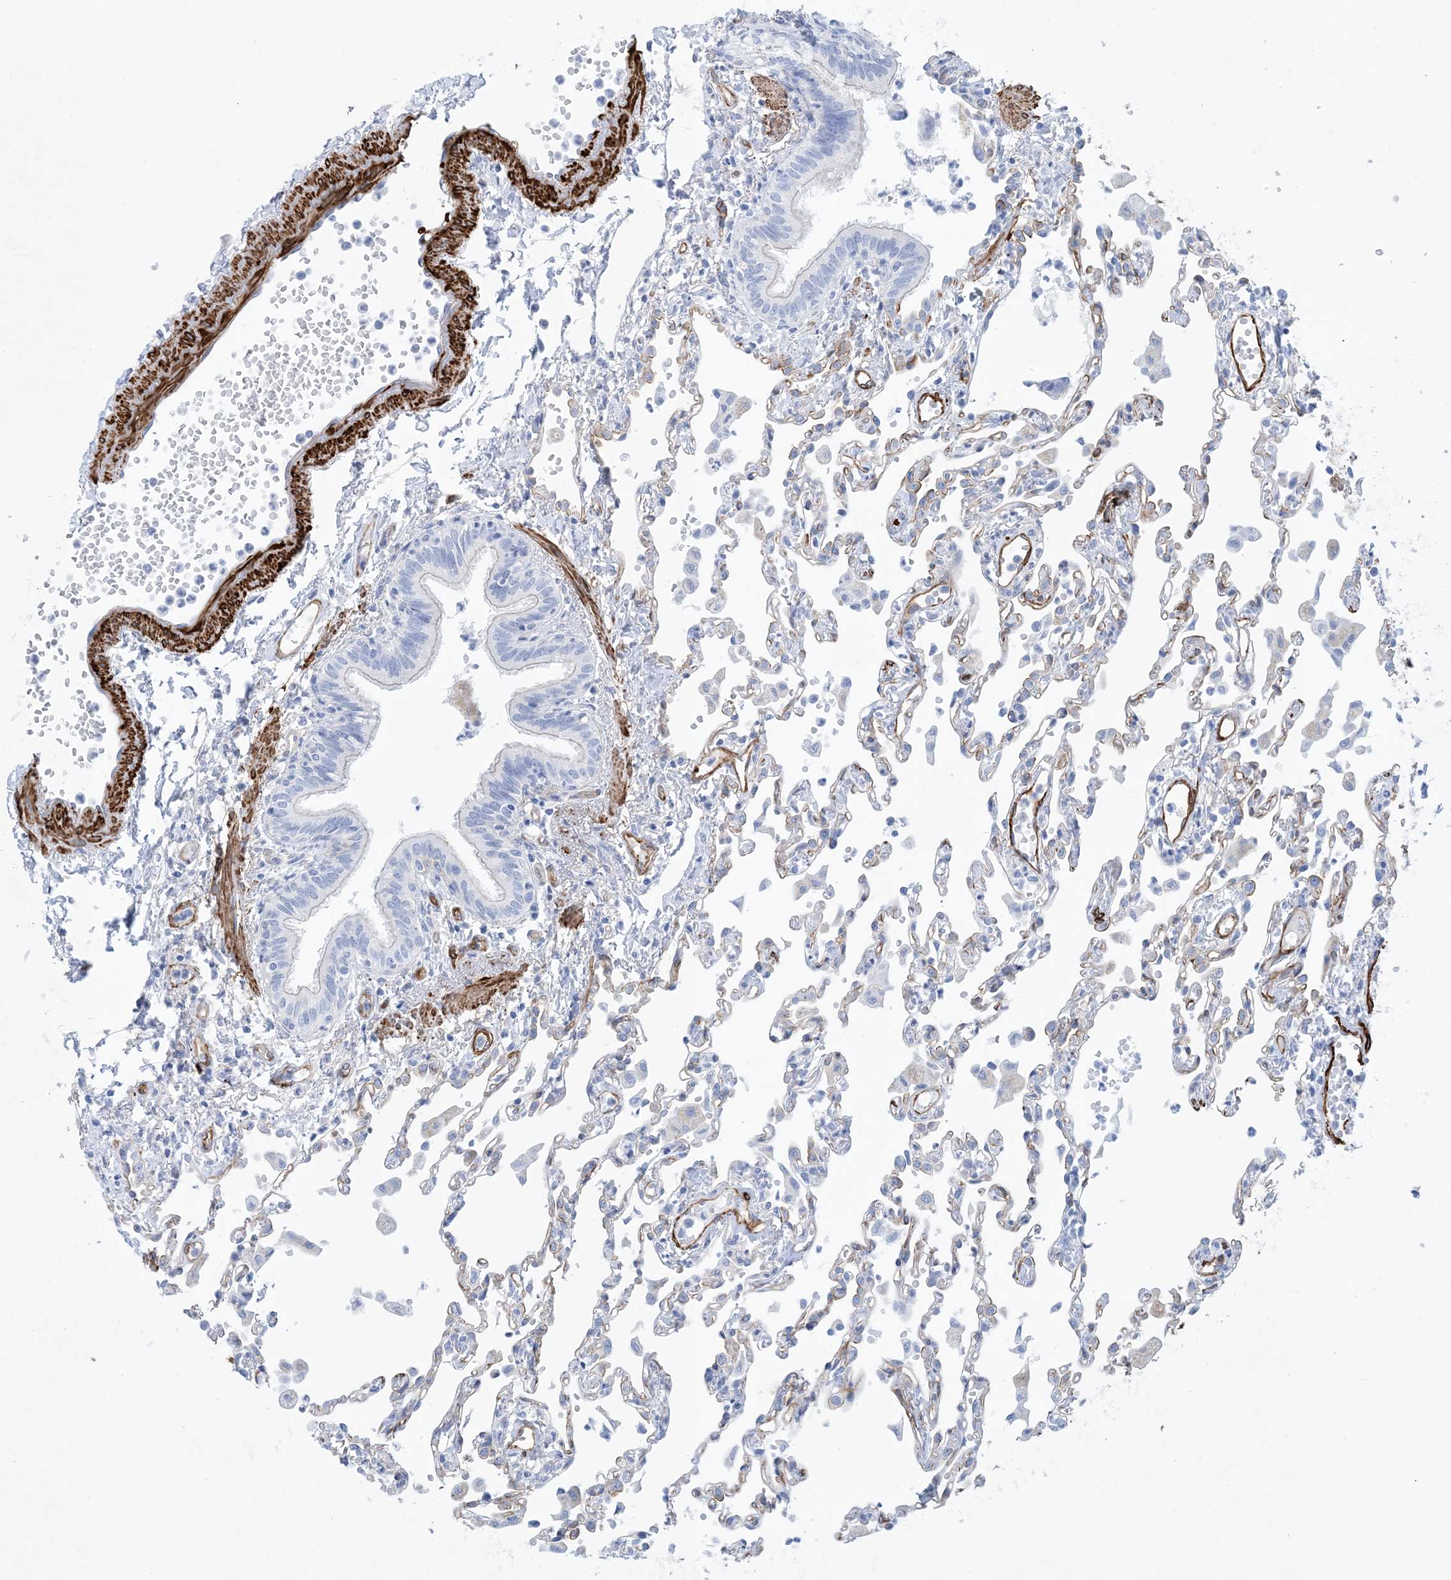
{"staining": {"intensity": "negative", "quantity": "none", "location": "none"}, "tissue": "lung", "cell_type": "Alveolar cells", "image_type": "normal", "snomed": [{"axis": "morphology", "description": "Normal tissue, NOS"}, {"axis": "topography", "description": "Bronchus"}, {"axis": "topography", "description": "Lung"}], "caption": "A photomicrograph of lung stained for a protein reveals no brown staining in alveolar cells. Brightfield microscopy of immunohistochemistry stained with DAB (3,3'-diaminobenzidine) (brown) and hematoxylin (blue), captured at high magnification.", "gene": "SHANK1", "patient": {"sex": "female", "age": 49}}